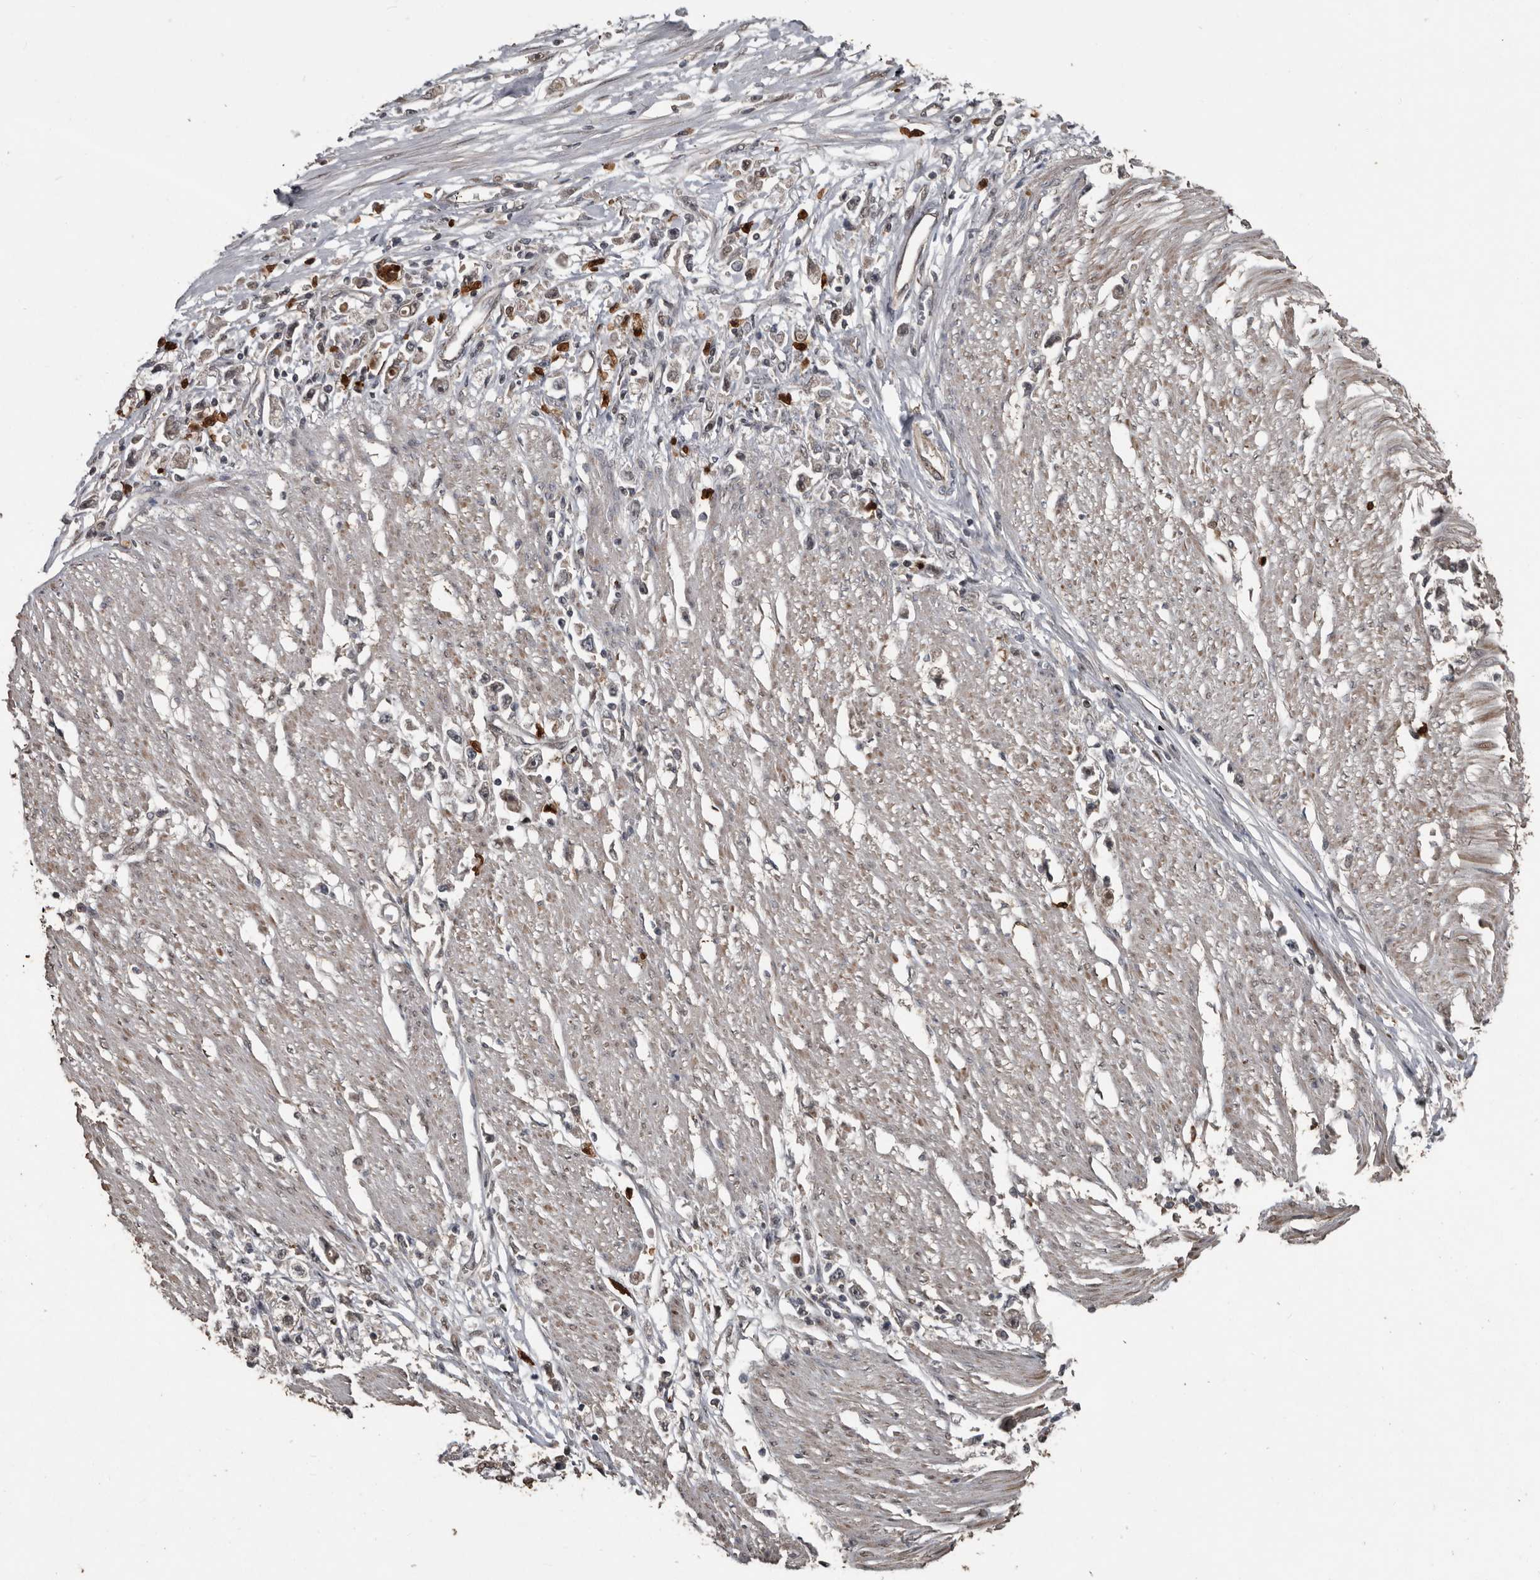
{"staining": {"intensity": "weak", "quantity": "25%-75%", "location": "nuclear"}, "tissue": "stomach cancer", "cell_type": "Tumor cells", "image_type": "cancer", "snomed": [{"axis": "morphology", "description": "Adenocarcinoma, NOS"}, {"axis": "topography", "description": "Stomach"}], "caption": "DAB immunohistochemical staining of human stomach cancer shows weak nuclear protein staining in approximately 25%-75% of tumor cells.", "gene": "FSBP", "patient": {"sex": "female", "age": 59}}